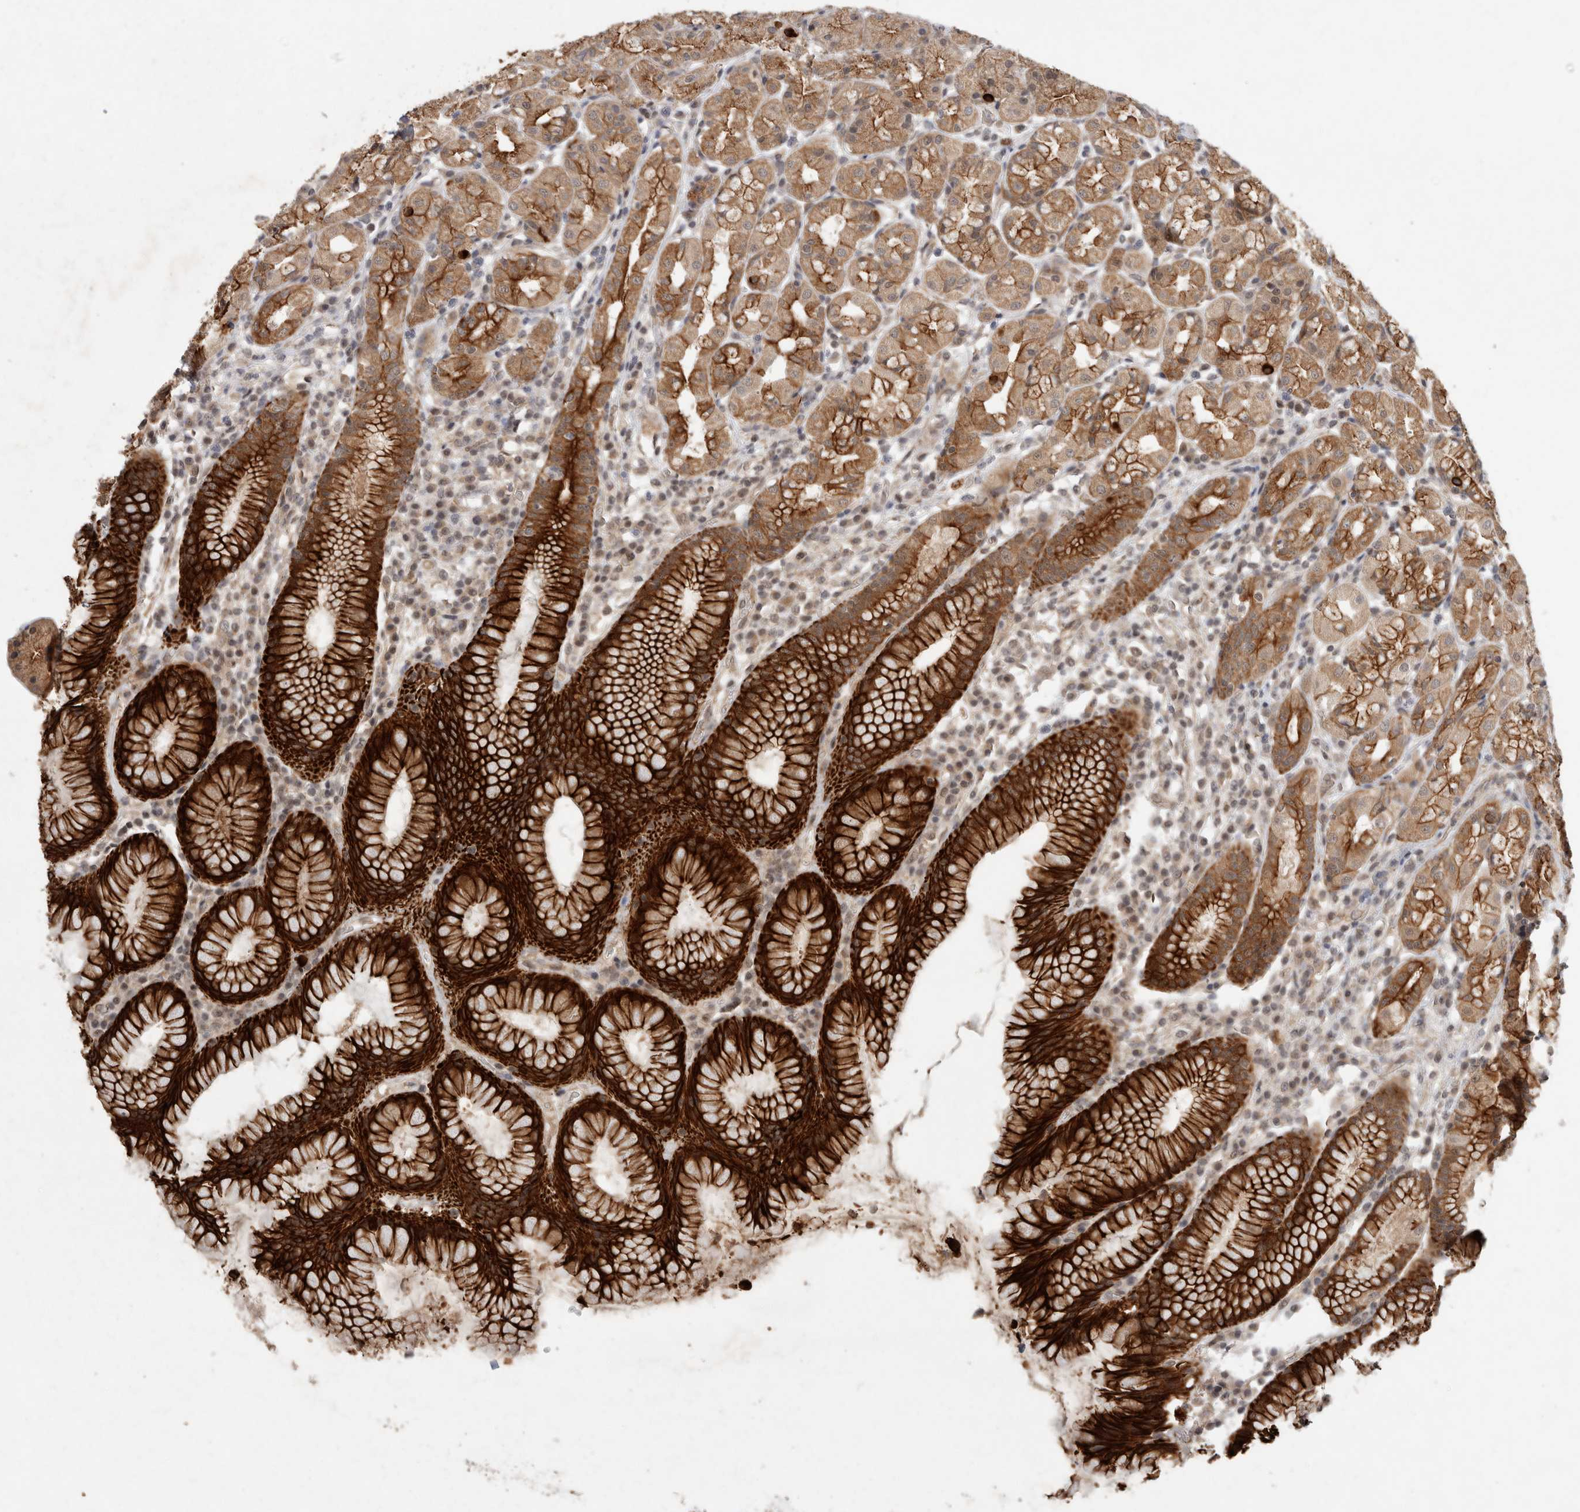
{"staining": {"intensity": "strong", "quantity": ">75%", "location": "cytoplasmic/membranous"}, "tissue": "stomach", "cell_type": "Glandular cells", "image_type": "normal", "snomed": [{"axis": "morphology", "description": "Normal tissue, NOS"}, {"axis": "topography", "description": "Stomach, lower"}], "caption": "Immunohistochemistry image of unremarkable stomach: human stomach stained using immunohistochemistry reveals high levels of strong protein expression localized specifically in the cytoplasmic/membranous of glandular cells, appearing as a cytoplasmic/membranous brown color.", "gene": "CRISPLD1", "patient": {"sex": "female", "age": 56}}